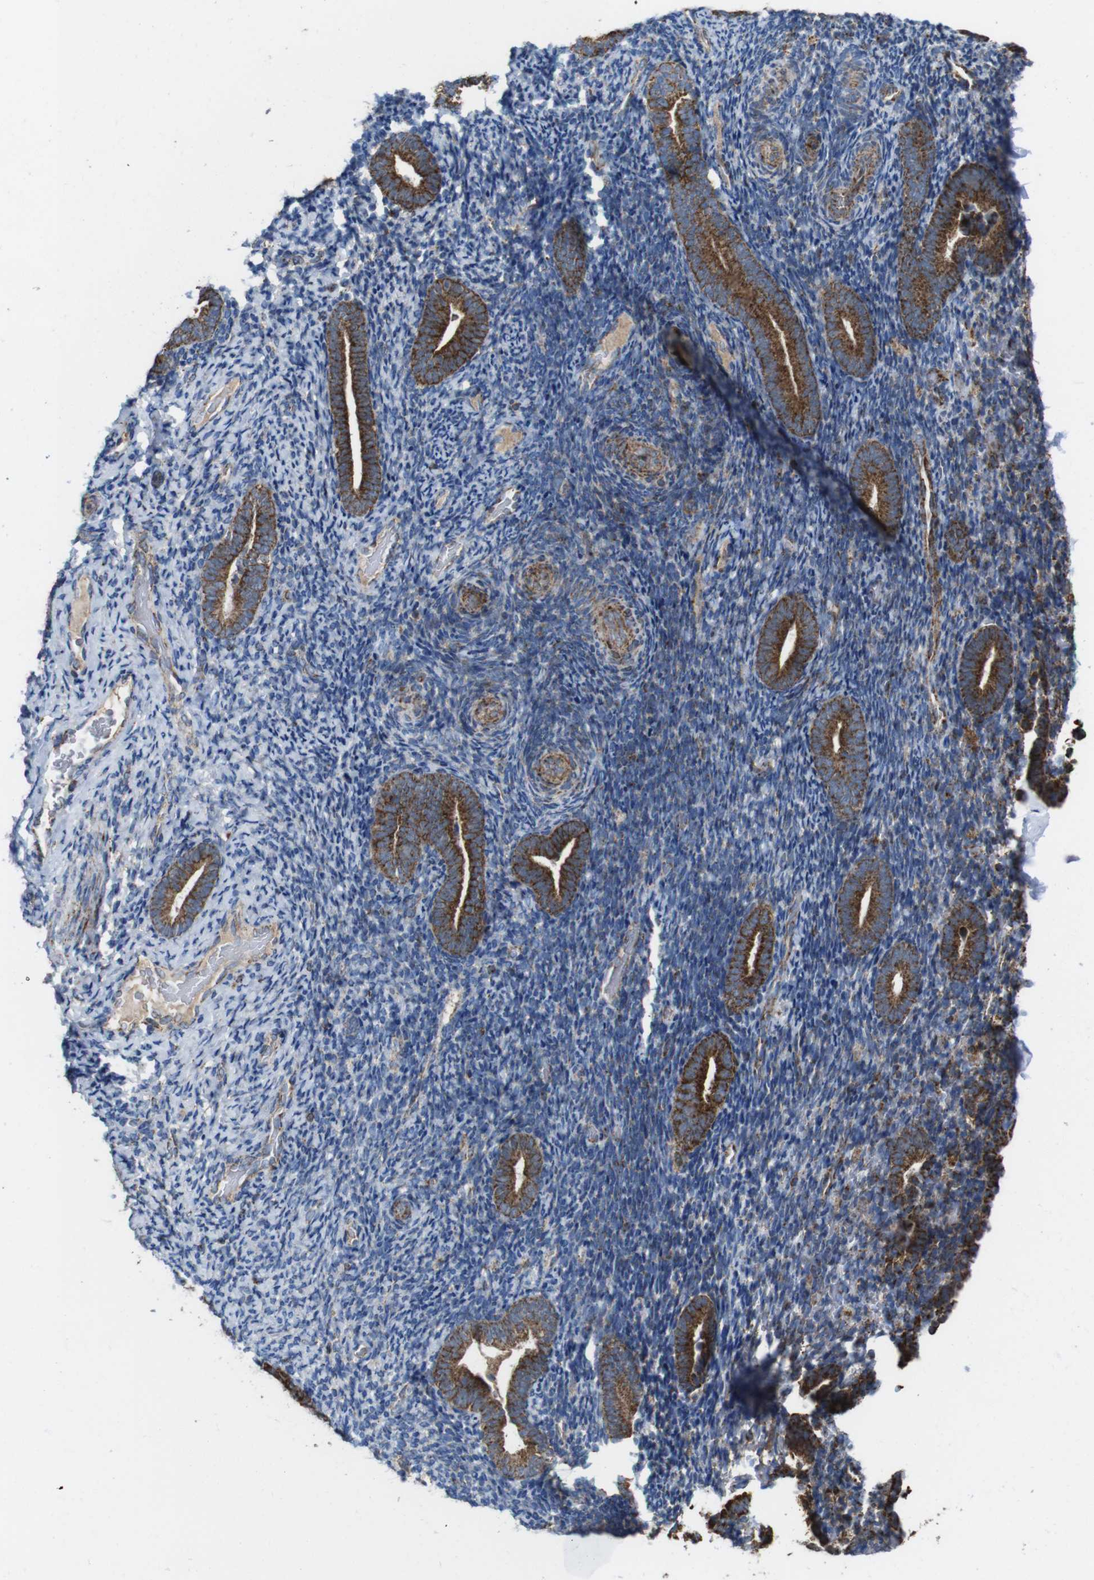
{"staining": {"intensity": "weak", "quantity": "<25%", "location": "cytoplasmic/membranous"}, "tissue": "endometrium", "cell_type": "Cells in endometrial stroma", "image_type": "normal", "snomed": [{"axis": "morphology", "description": "Normal tissue, NOS"}, {"axis": "topography", "description": "Endometrium"}], "caption": "This is a micrograph of immunohistochemistry (IHC) staining of normal endometrium, which shows no positivity in cells in endometrial stroma. The staining was performed using DAB (3,3'-diaminobenzidine) to visualize the protein expression in brown, while the nuclei were stained in blue with hematoxylin (Magnification: 20x).", "gene": "HK1", "patient": {"sex": "female", "age": 51}}